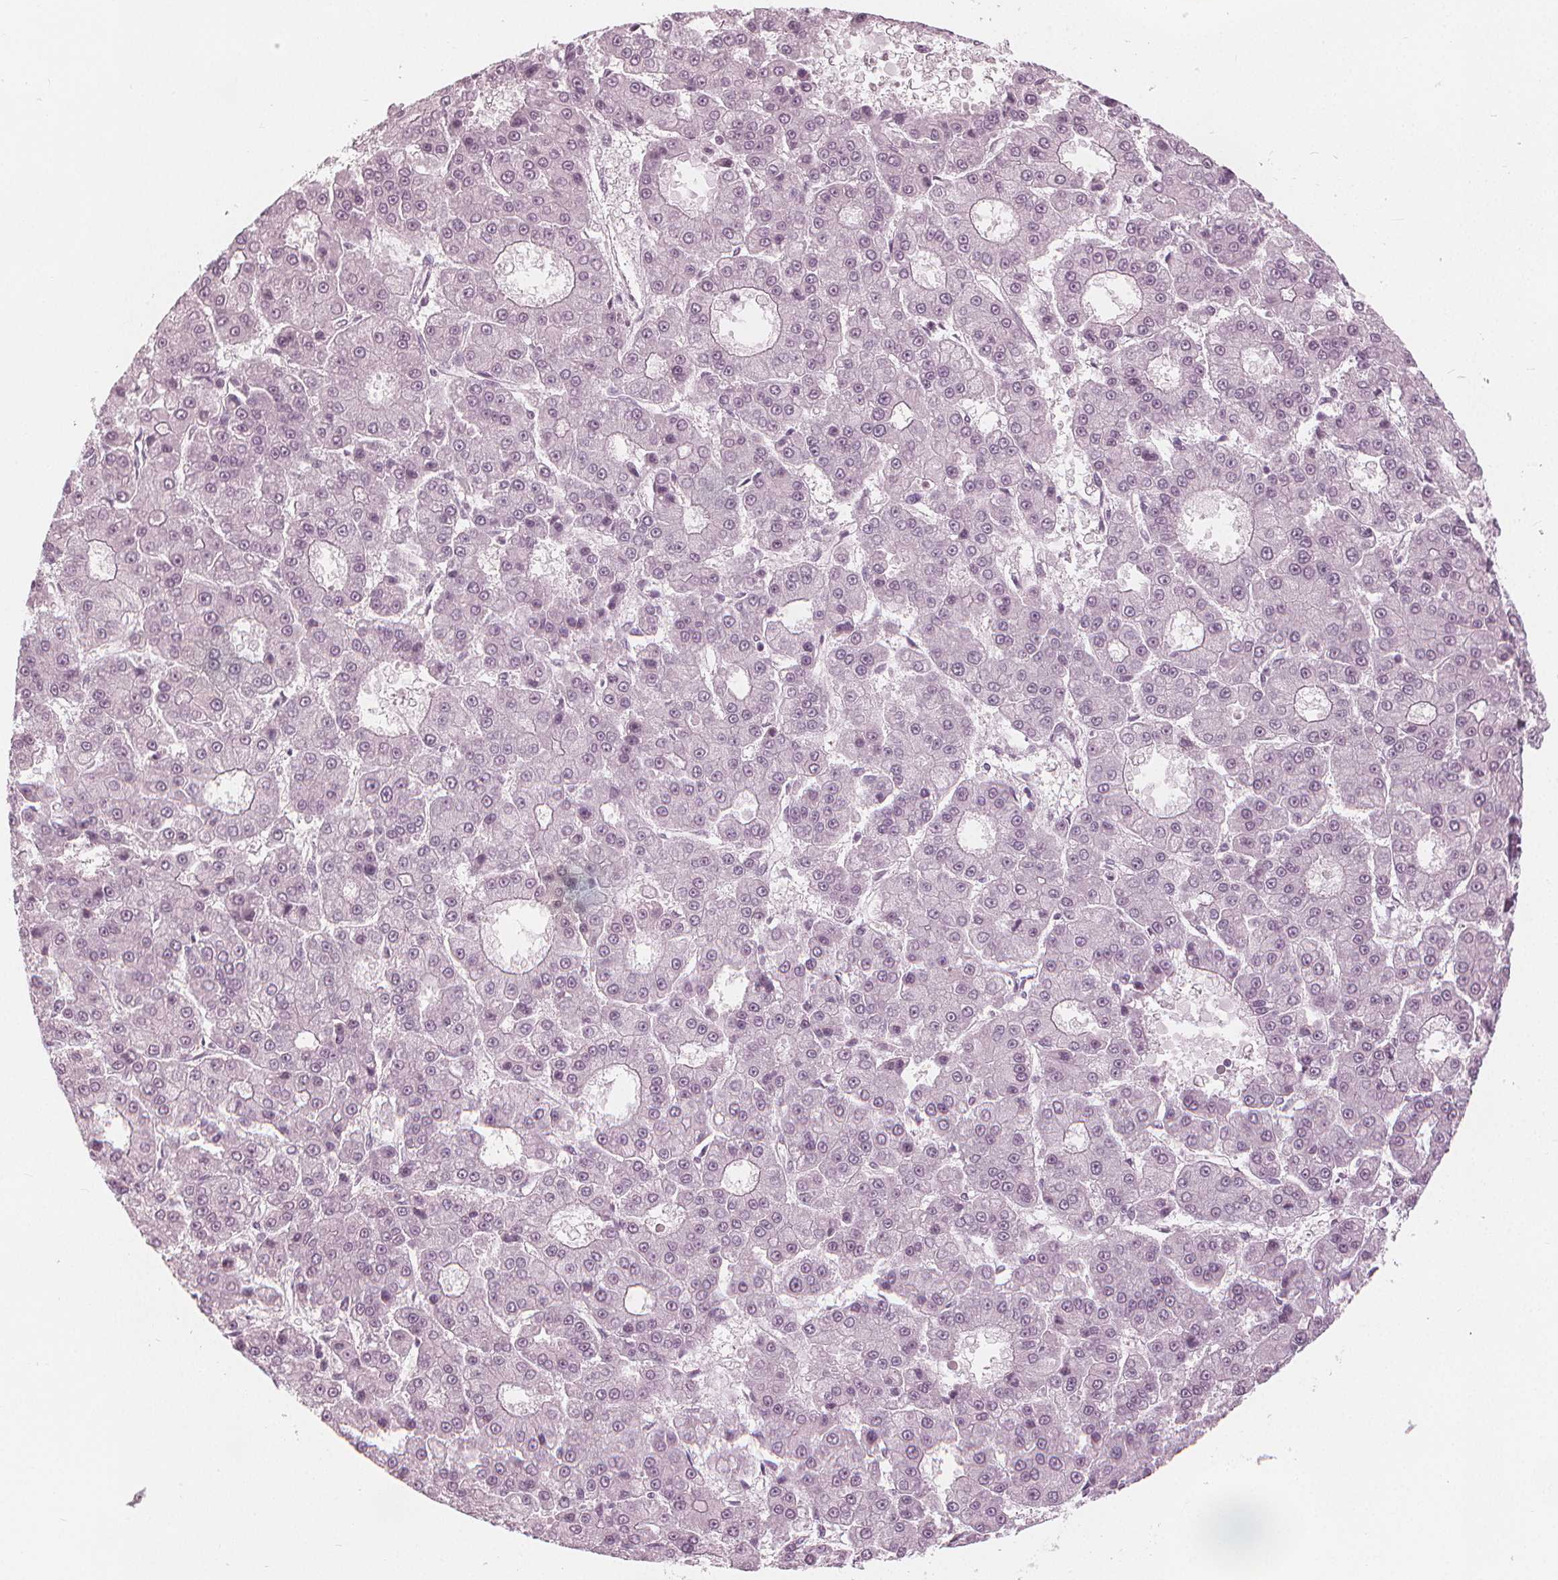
{"staining": {"intensity": "negative", "quantity": "none", "location": "none"}, "tissue": "liver cancer", "cell_type": "Tumor cells", "image_type": "cancer", "snomed": [{"axis": "morphology", "description": "Carcinoma, Hepatocellular, NOS"}, {"axis": "topography", "description": "Liver"}], "caption": "Liver hepatocellular carcinoma was stained to show a protein in brown. There is no significant staining in tumor cells. Brightfield microscopy of immunohistochemistry stained with DAB (brown) and hematoxylin (blue), captured at high magnification.", "gene": "PAEP", "patient": {"sex": "male", "age": 70}}